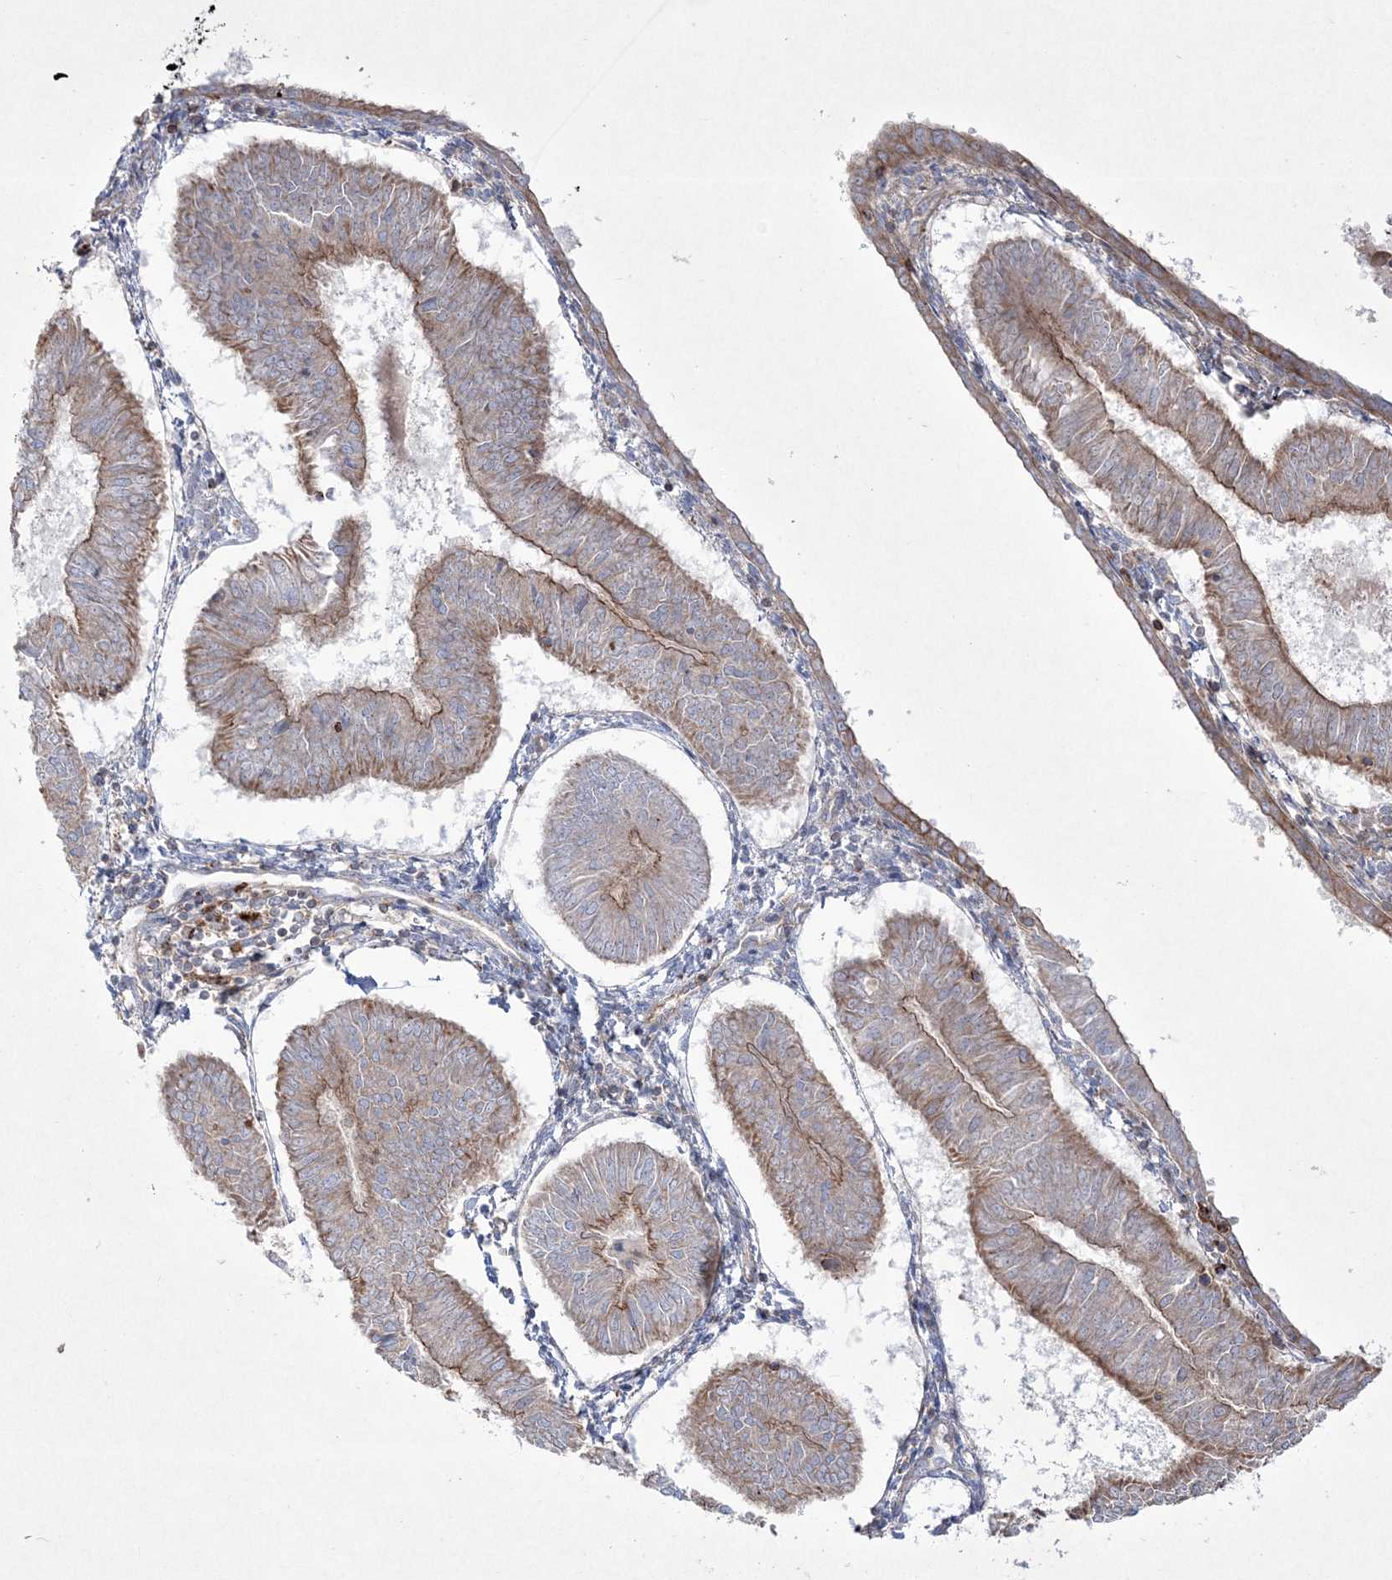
{"staining": {"intensity": "moderate", "quantity": "25%-75%", "location": "cytoplasmic/membranous"}, "tissue": "endometrial cancer", "cell_type": "Tumor cells", "image_type": "cancer", "snomed": [{"axis": "morphology", "description": "Adenocarcinoma, NOS"}, {"axis": "topography", "description": "Endometrium"}], "caption": "High-power microscopy captured an immunohistochemistry (IHC) micrograph of endometrial cancer (adenocarcinoma), revealing moderate cytoplasmic/membranous staining in about 25%-75% of tumor cells.", "gene": "RICTOR", "patient": {"sex": "female", "age": 58}}